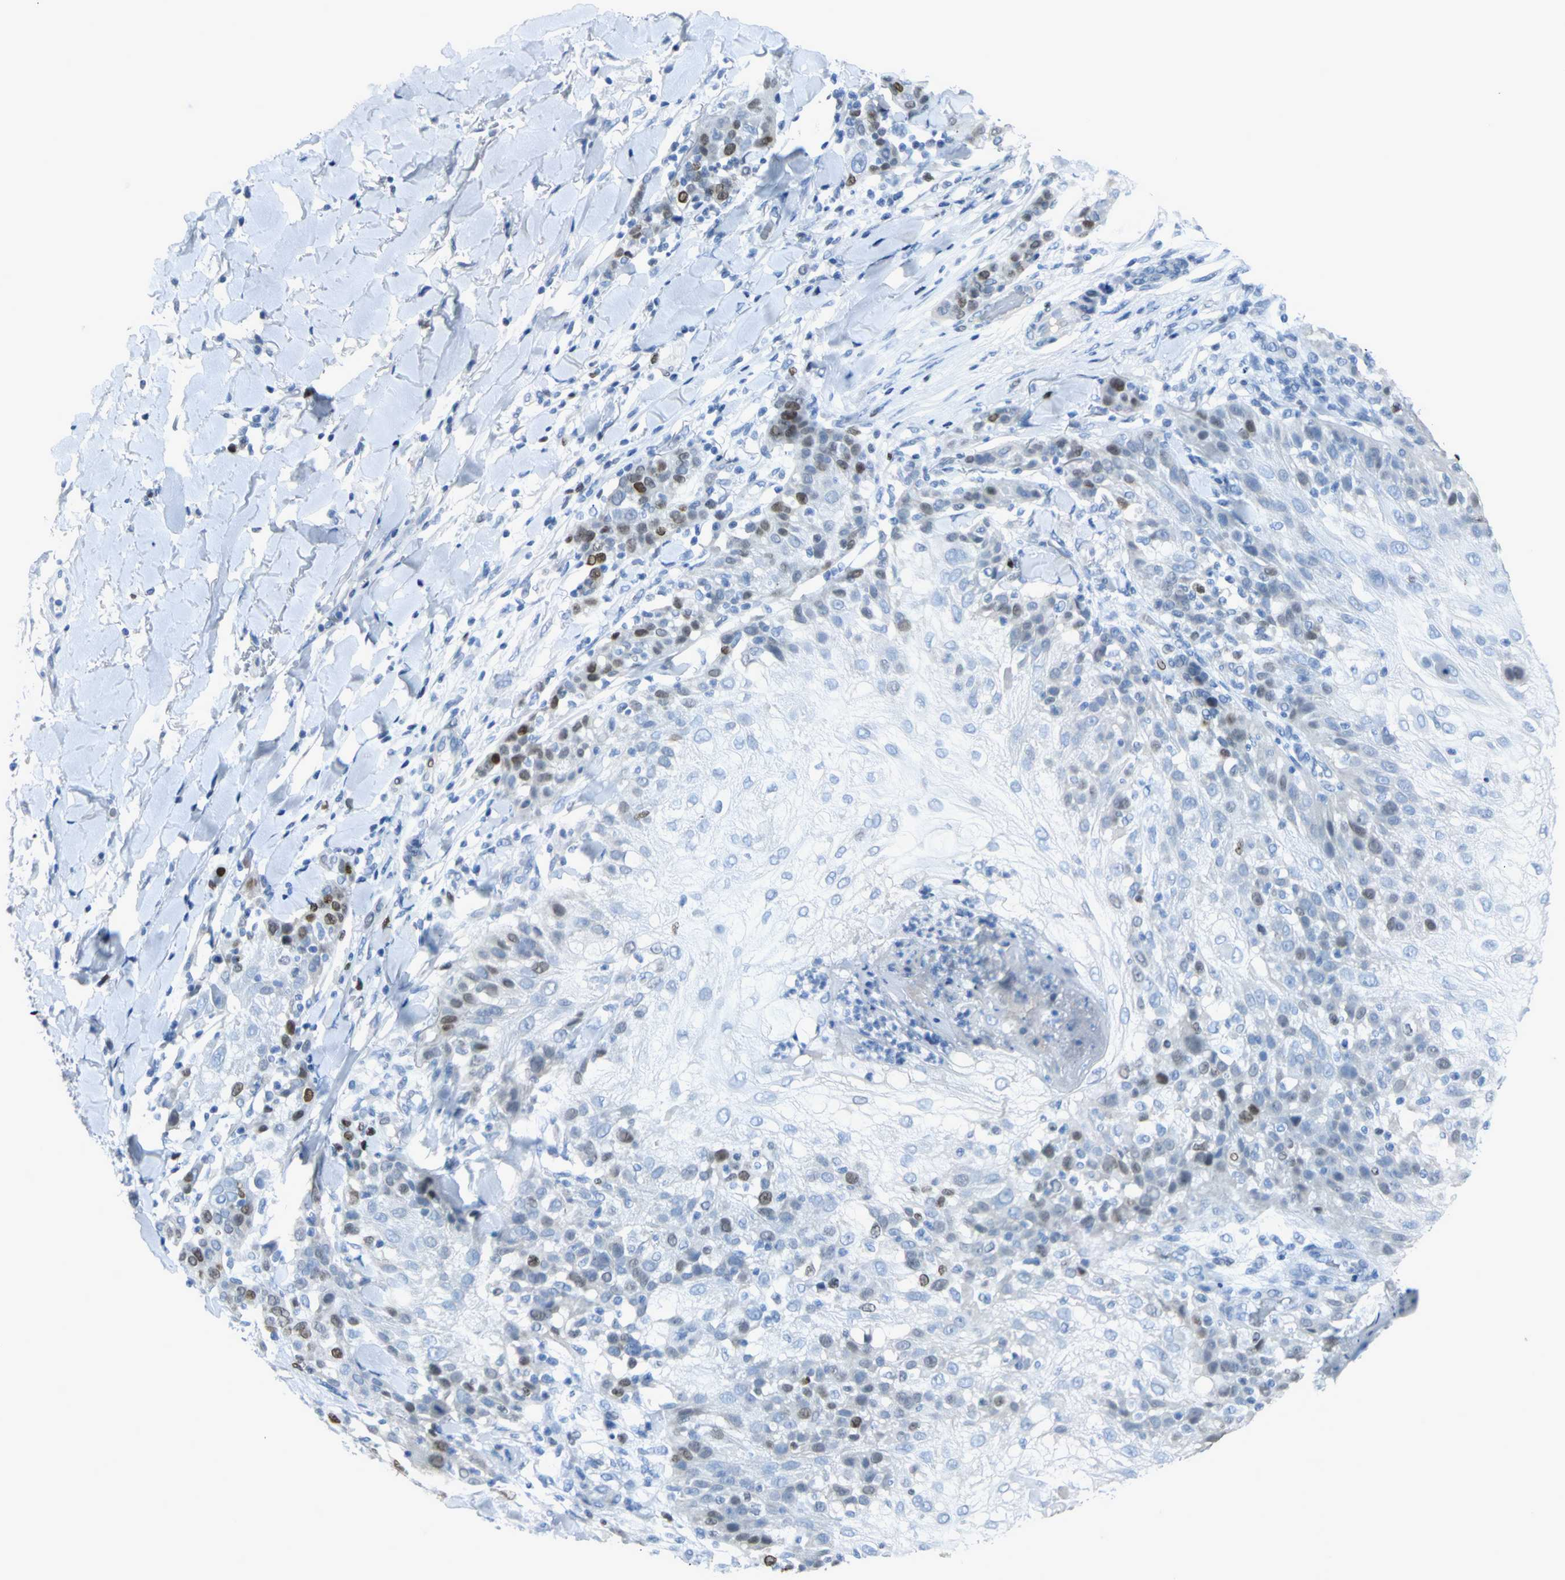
{"staining": {"intensity": "moderate", "quantity": "<25%", "location": "nuclear"}, "tissue": "skin cancer", "cell_type": "Tumor cells", "image_type": "cancer", "snomed": [{"axis": "morphology", "description": "Normal tissue, NOS"}, {"axis": "morphology", "description": "Squamous cell carcinoma, NOS"}, {"axis": "topography", "description": "Skin"}], "caption": "Protein expression analysis of human squamous cell carcinoma (skin) reveals moderate nuclear staining in approximately <25% of tumor cells. (Brightfield microscopy of DAB IHC at high magnification).", "gene": "MCM3", "patient": {"sex": "female", "age": 83}}